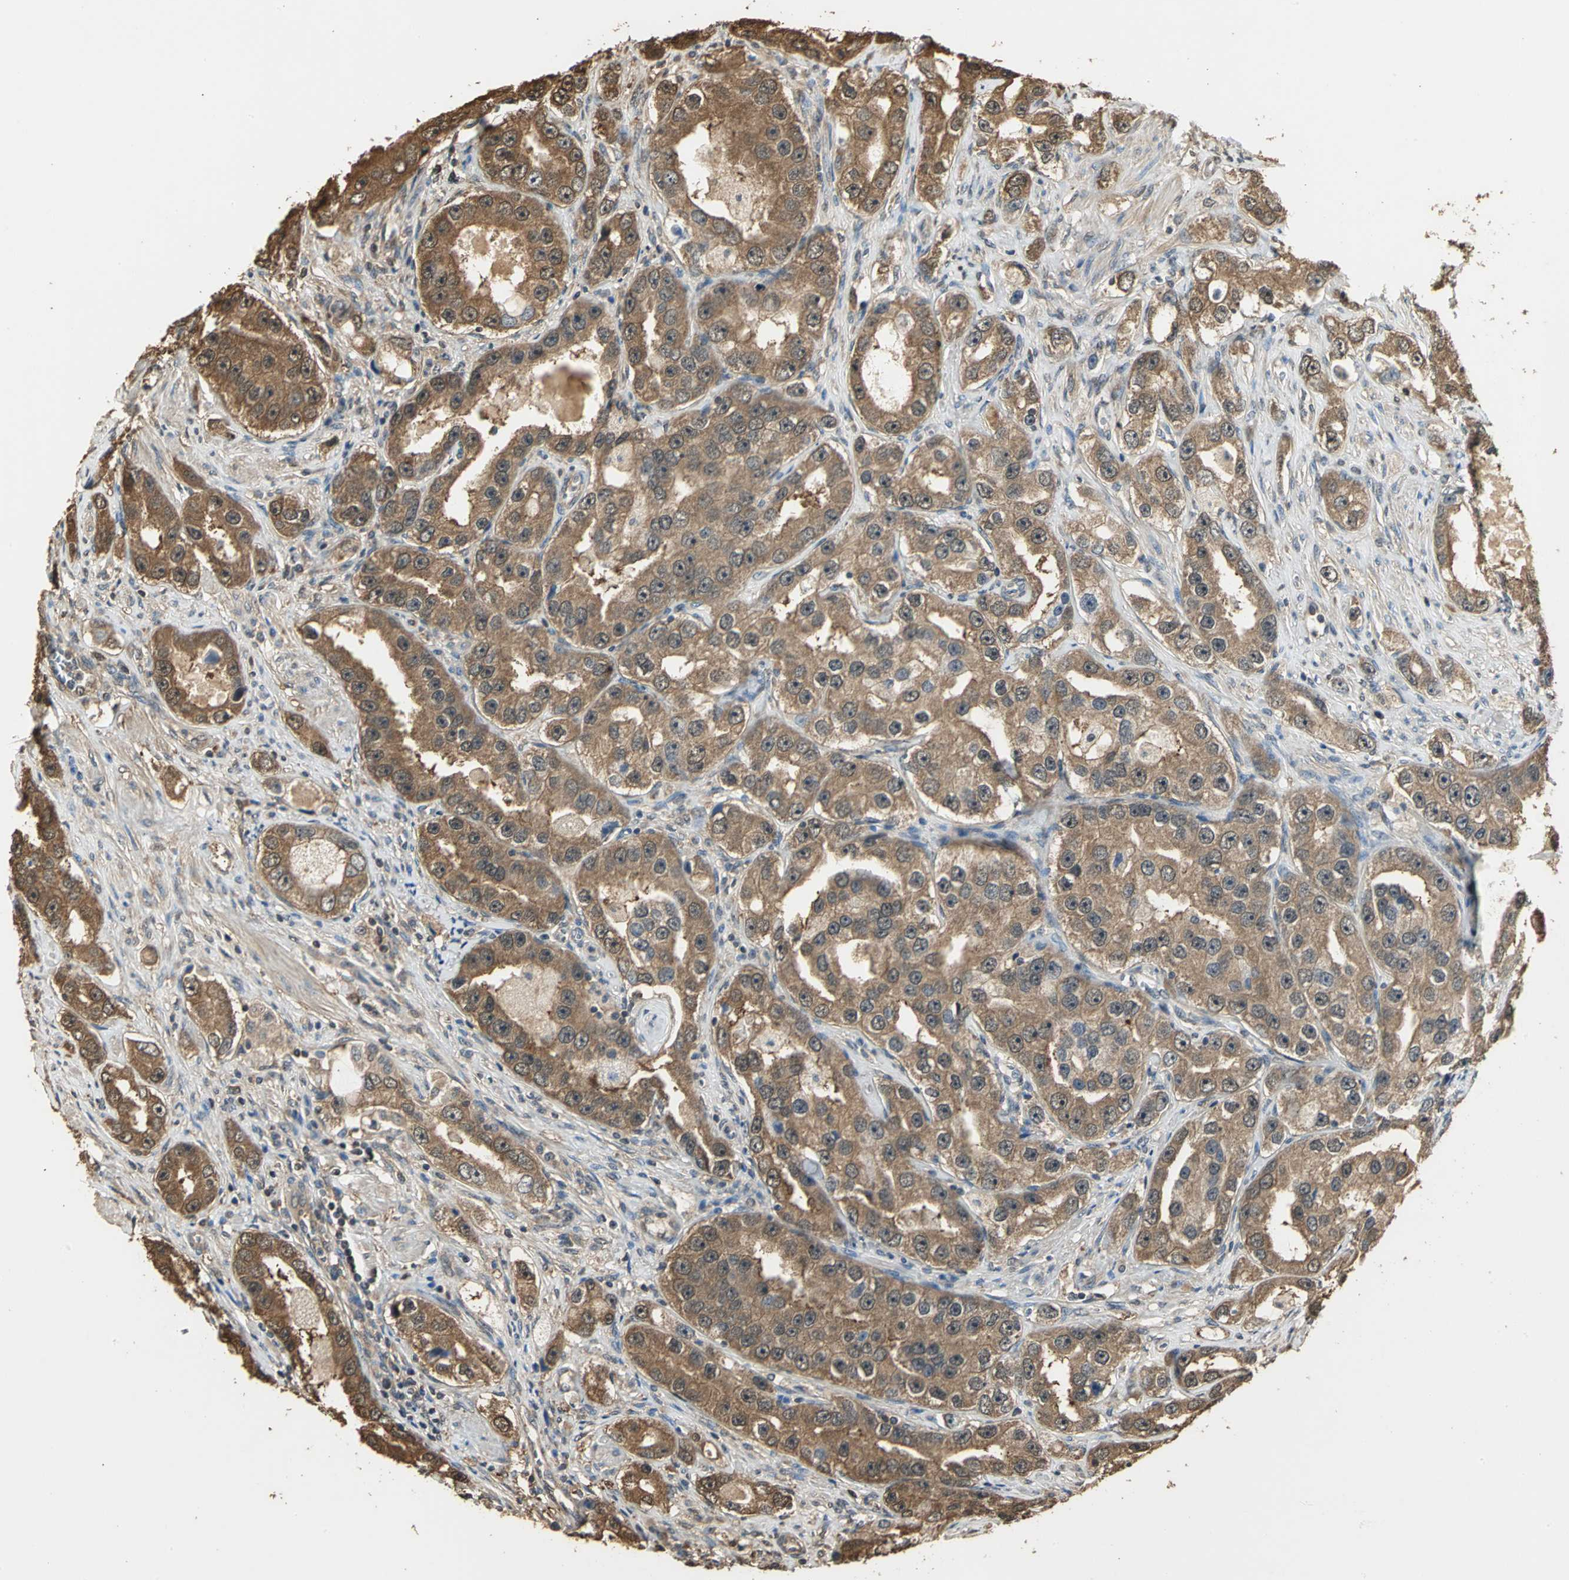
{"staining": {"intensity": "moderate", "quantity": ">75%", "location": "cytoplasmic/membranous"}, "tissue": "prostate cancer", "cell_type": "Tumor cells", "image_type": "cancer", "snomed": [{"axis": "morphology", "description": "Adenocarcinoma, High grade"}, {"axis": "topography", "description": "Prostate"}], "caption": "Immunohistochemistry micrograph of neoplastic tissue: human prostate cancer stained using IHC displays medium levels of moderate protein expression localized specifically in the cytoplasmic/membranous of tumor cells, appearing as a cytoplasmic/membranous brown color.", "gene": "PARK7", "patient": {"sex": "male", "age": 63}}